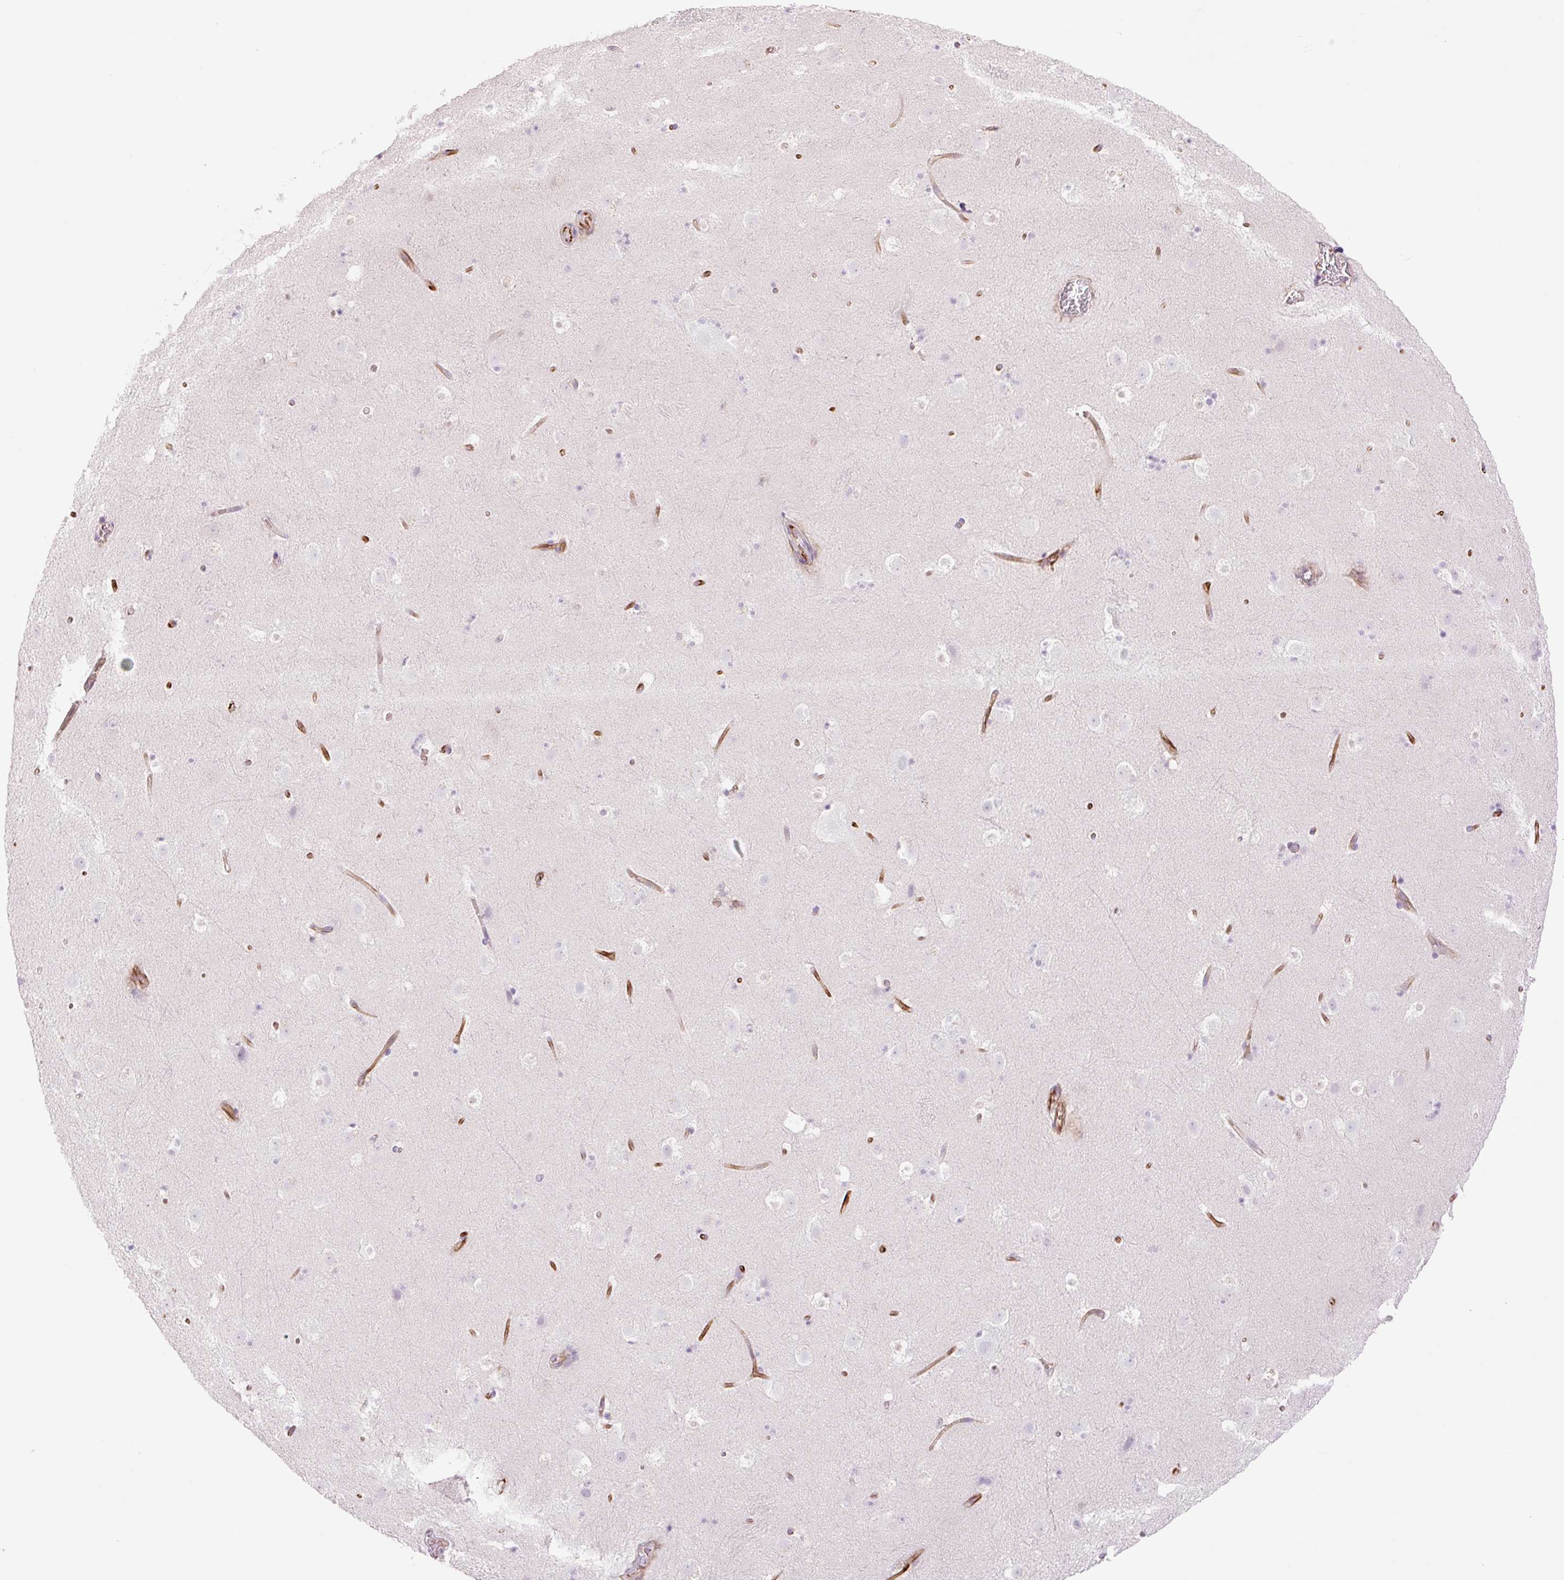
{"staining": {"intensity": "negative", "quantity": "none", "location": "none"}, "tissue": "caudate", "cell_type": "Glial cells", "image_type": "normal", "snomed": [{"axis": "morphology", "description": "Normal tissue, NOS"}, {"axis": "topography", "description": "Lateral ventricle wall"}], "caption": "Micrograph shows no protein staining in glial cells of benign caudate. Nuclei are stained in blue.", "gene": "ZFYVE21", "patient": {"sex": "male", "age": 37}}